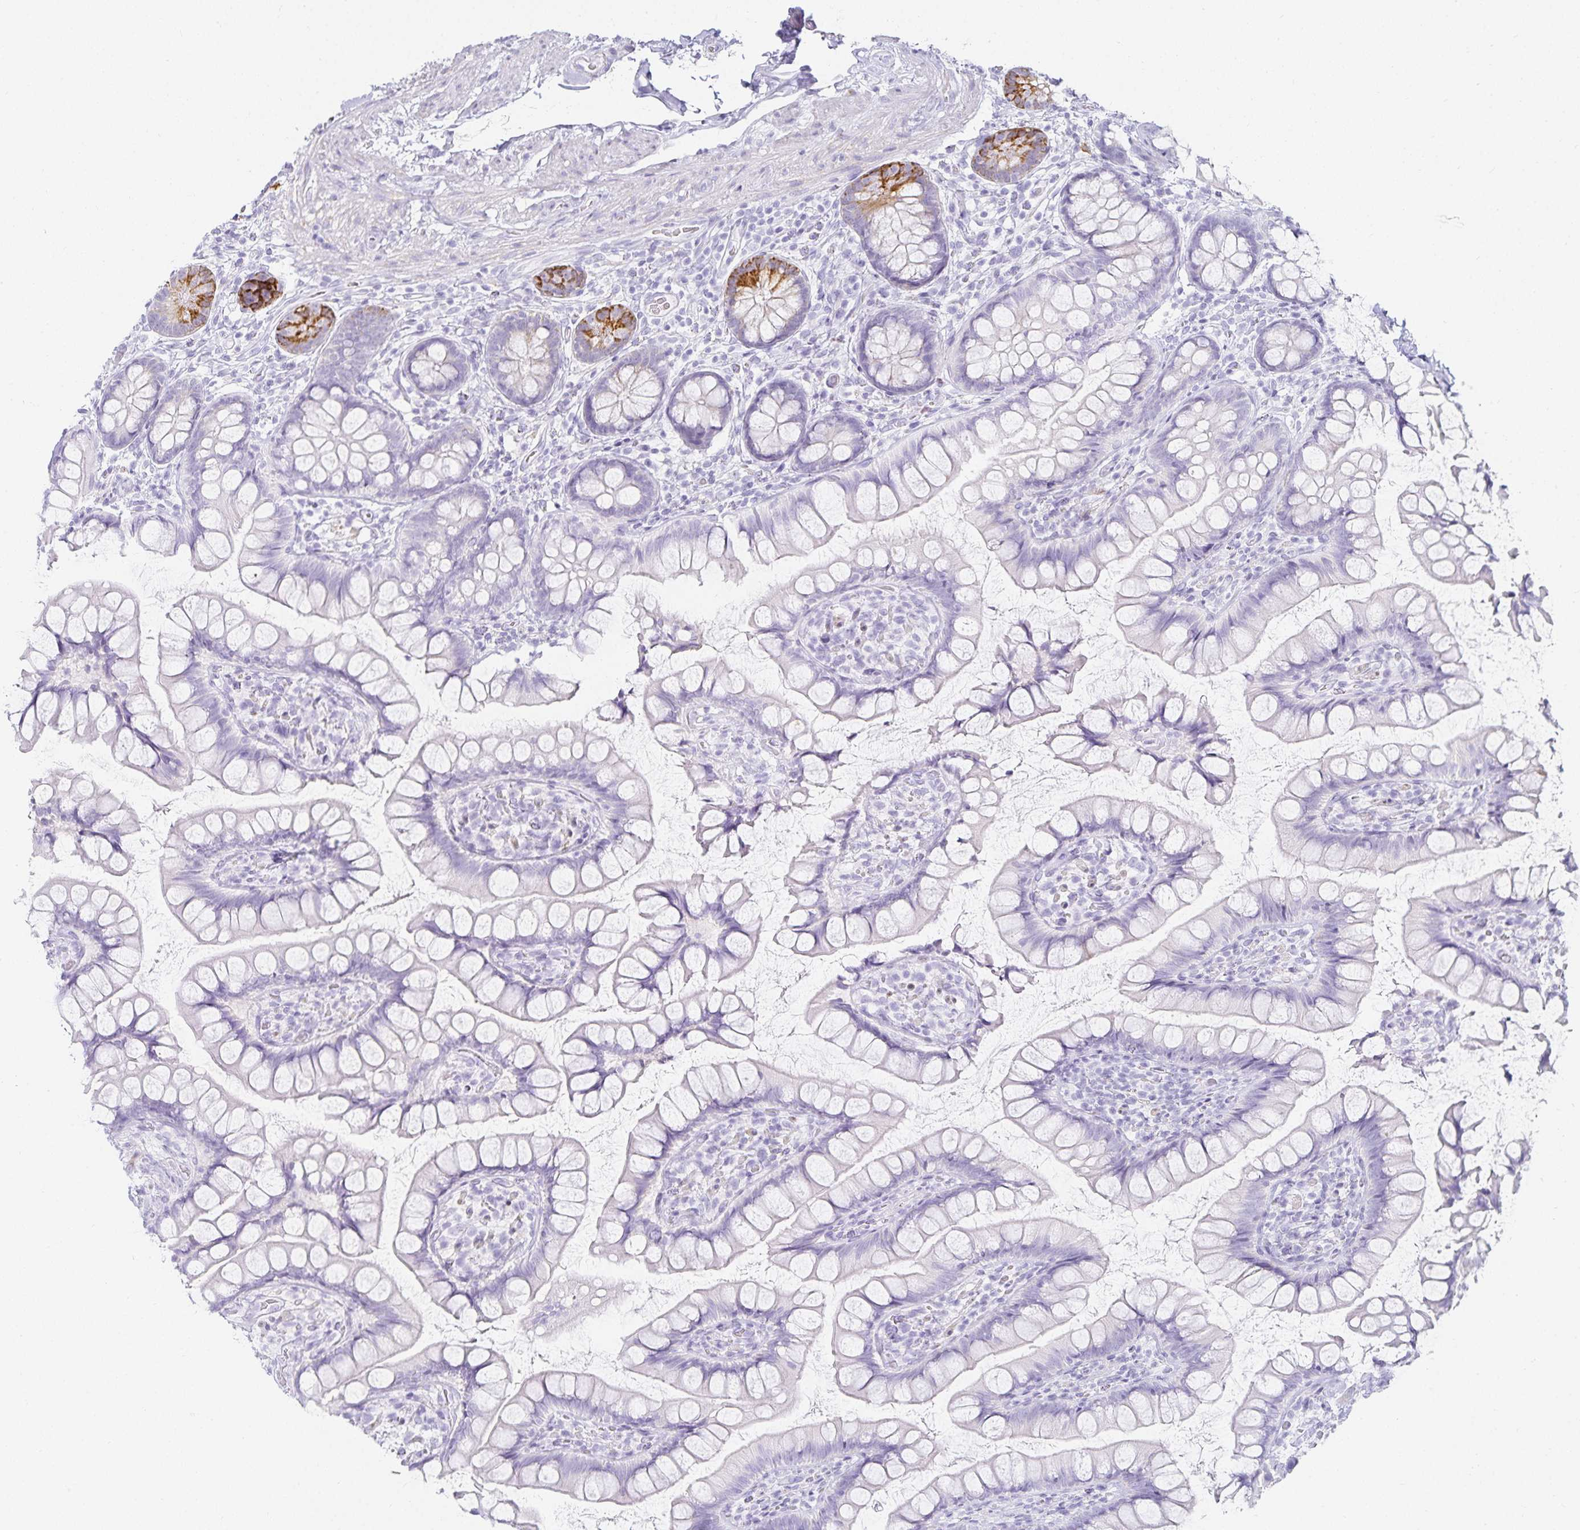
{"staining": {"intensity": "strong", "quantity": "<25%", "location": "cytoplasmic/membranous"}, "tissue": "small intestine", "cell_type": "Glandular cells", "image_type": "normal", "snomed": [{"axis": "morphology", "description": "Normal tissue, NOS"}, {"axis": "topography", "description": "Small intestine"}], "caption": "IHC (DAB (3,3'-diaminobenzidine)) staining of benign small intestine shows strong cytoplasmic/membranous protein positivity in about <25% of glandular cells. The protein is stained brown, and the nuclei are stained in blue (DAB IHC with brightfield microscopy, high magnification).", "gene": "GP2", "patient": {"sex": "male", "age": 70}}